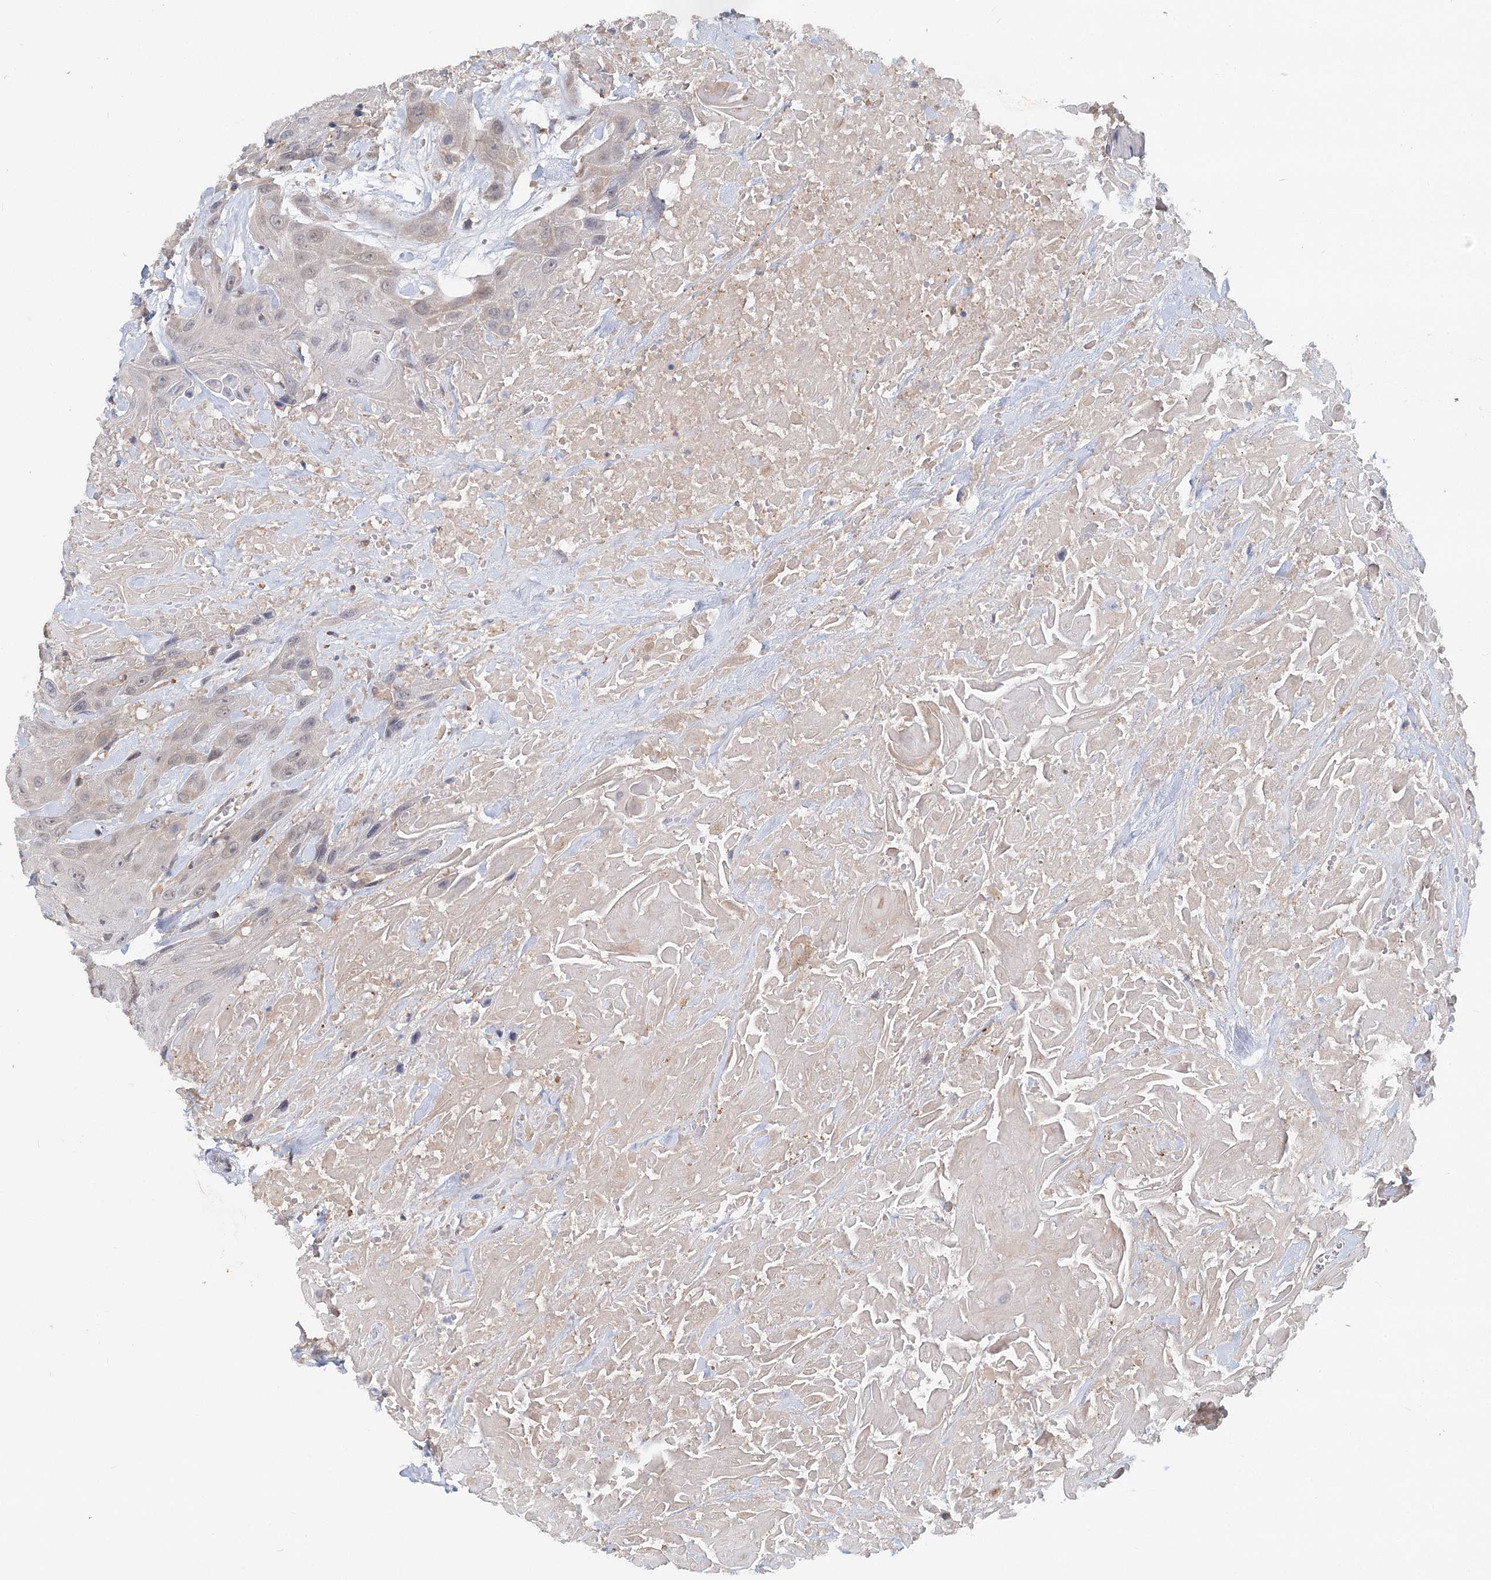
{"staining": {"intensity": "weak", "quantity": "<25%", "location": "cytoplasmic/membranous"}, "tissue": "head and neck cancer", "cell_type": "Tumor cells", "image_type": "cancer", "snomed": [{"axis": "morphology", "description": "Squamous cell carcinoma, NOS"}, {"axis": "topography", "description": "Head-Neck"}], "caption": "Immunohistochemistry histopathology image of neoplastic tissue: head and neck cancer (squamous cell carcinoma) stained with DAB displays no significant protein expression in tumor cells.", "gene": "AP3B1", "patient": {"sex": "male", "age": 81}}